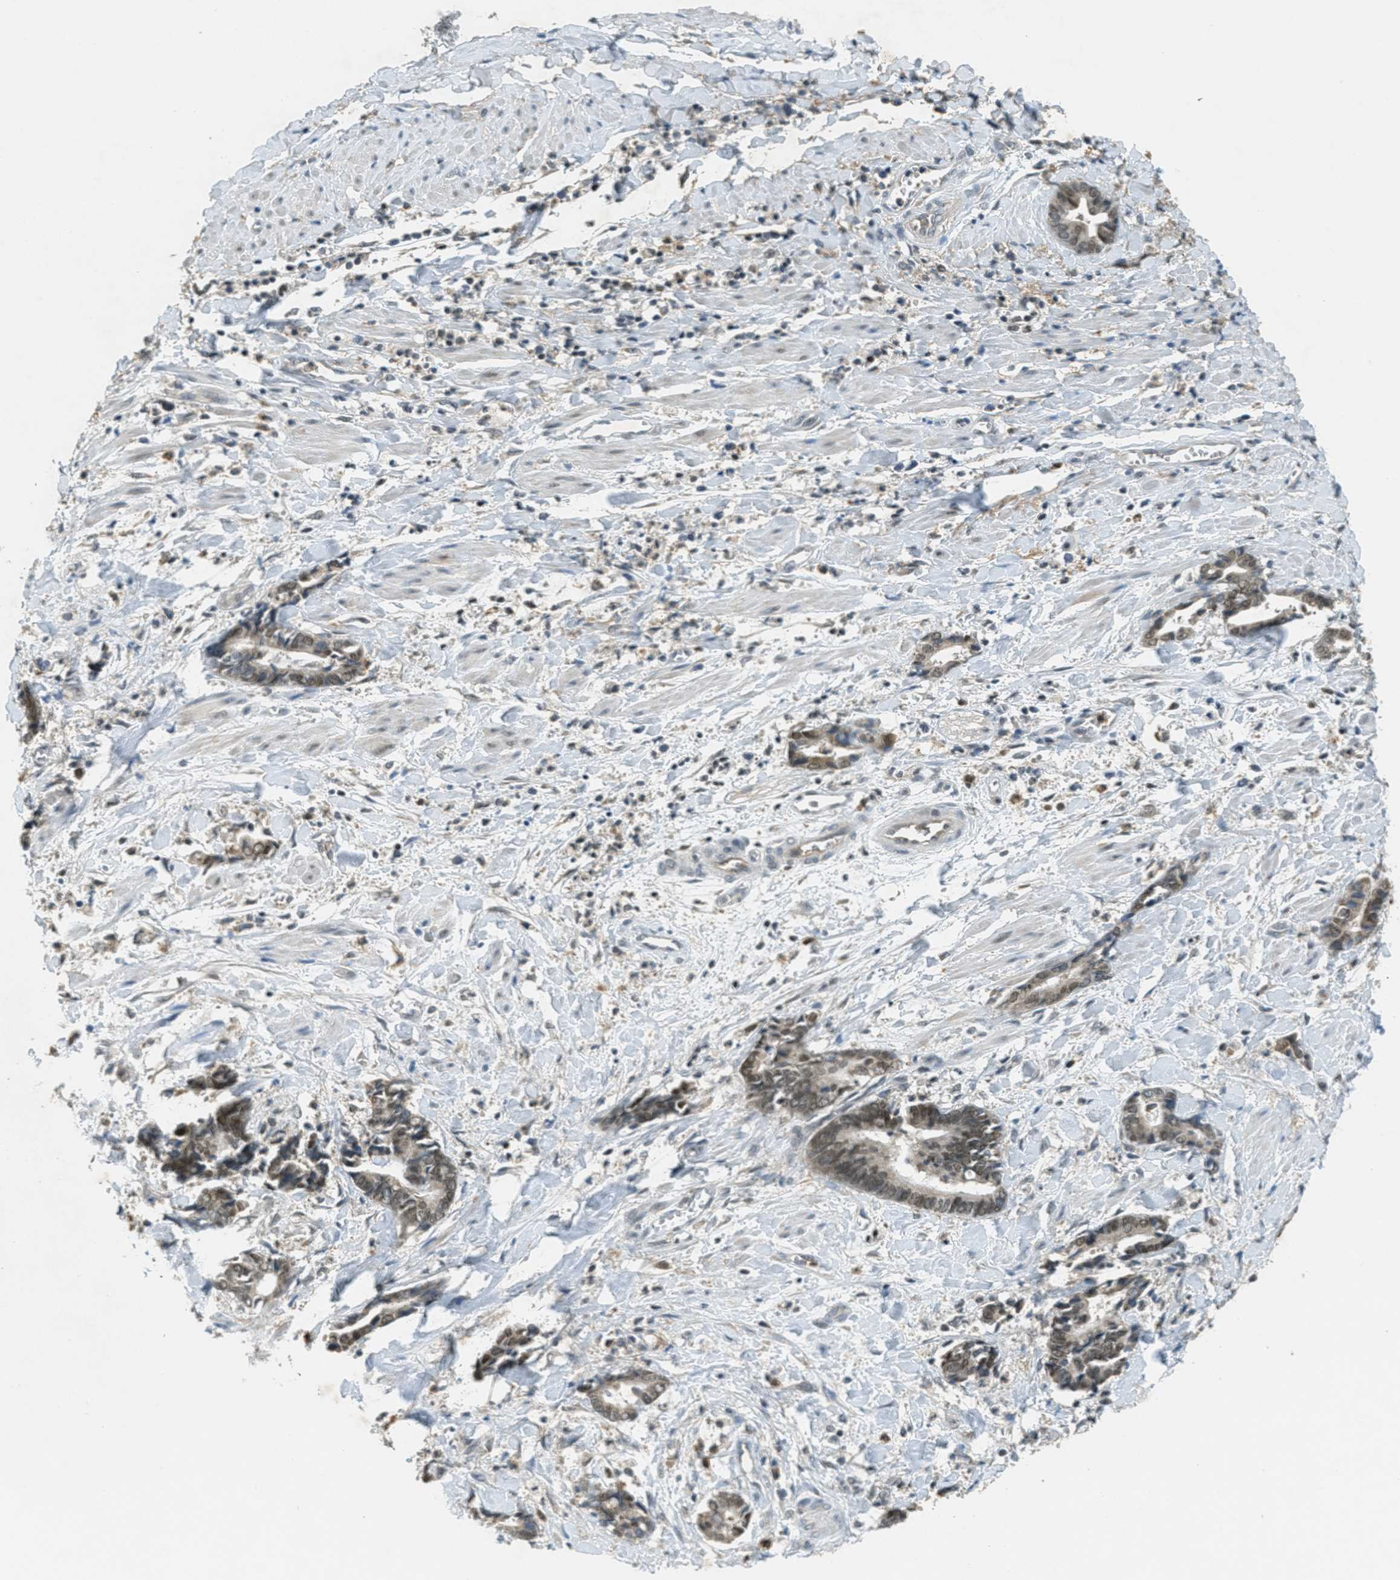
{"staining": {"intensity": "moderate", "quantity": "25%-75%", "location": "cytoplasmic/membranous,nuclear"}, "tissue": "cervical cancer", "cell_type": "Tumor cells", "image_type": "cancer", "snomed": [{"axis": "morphology", "description": "Adenocarcinoma, NOS"}, {"axis": "topography", "description": "Cervix"}], "caption": "Tumor cells show medium levels of moderate cytoplasmic/membranous and nuclear staining in approximately 25%-75% of cells in human adenocarcinoma (cervical). (Stains: DAB (3,3'-diaminobenzidine) in brown, nuclei in blue, Microscopy: brightfield microscopy at high magnification).", "gene": "TCF20", "patient": {"sex": "female", "age": 44}}